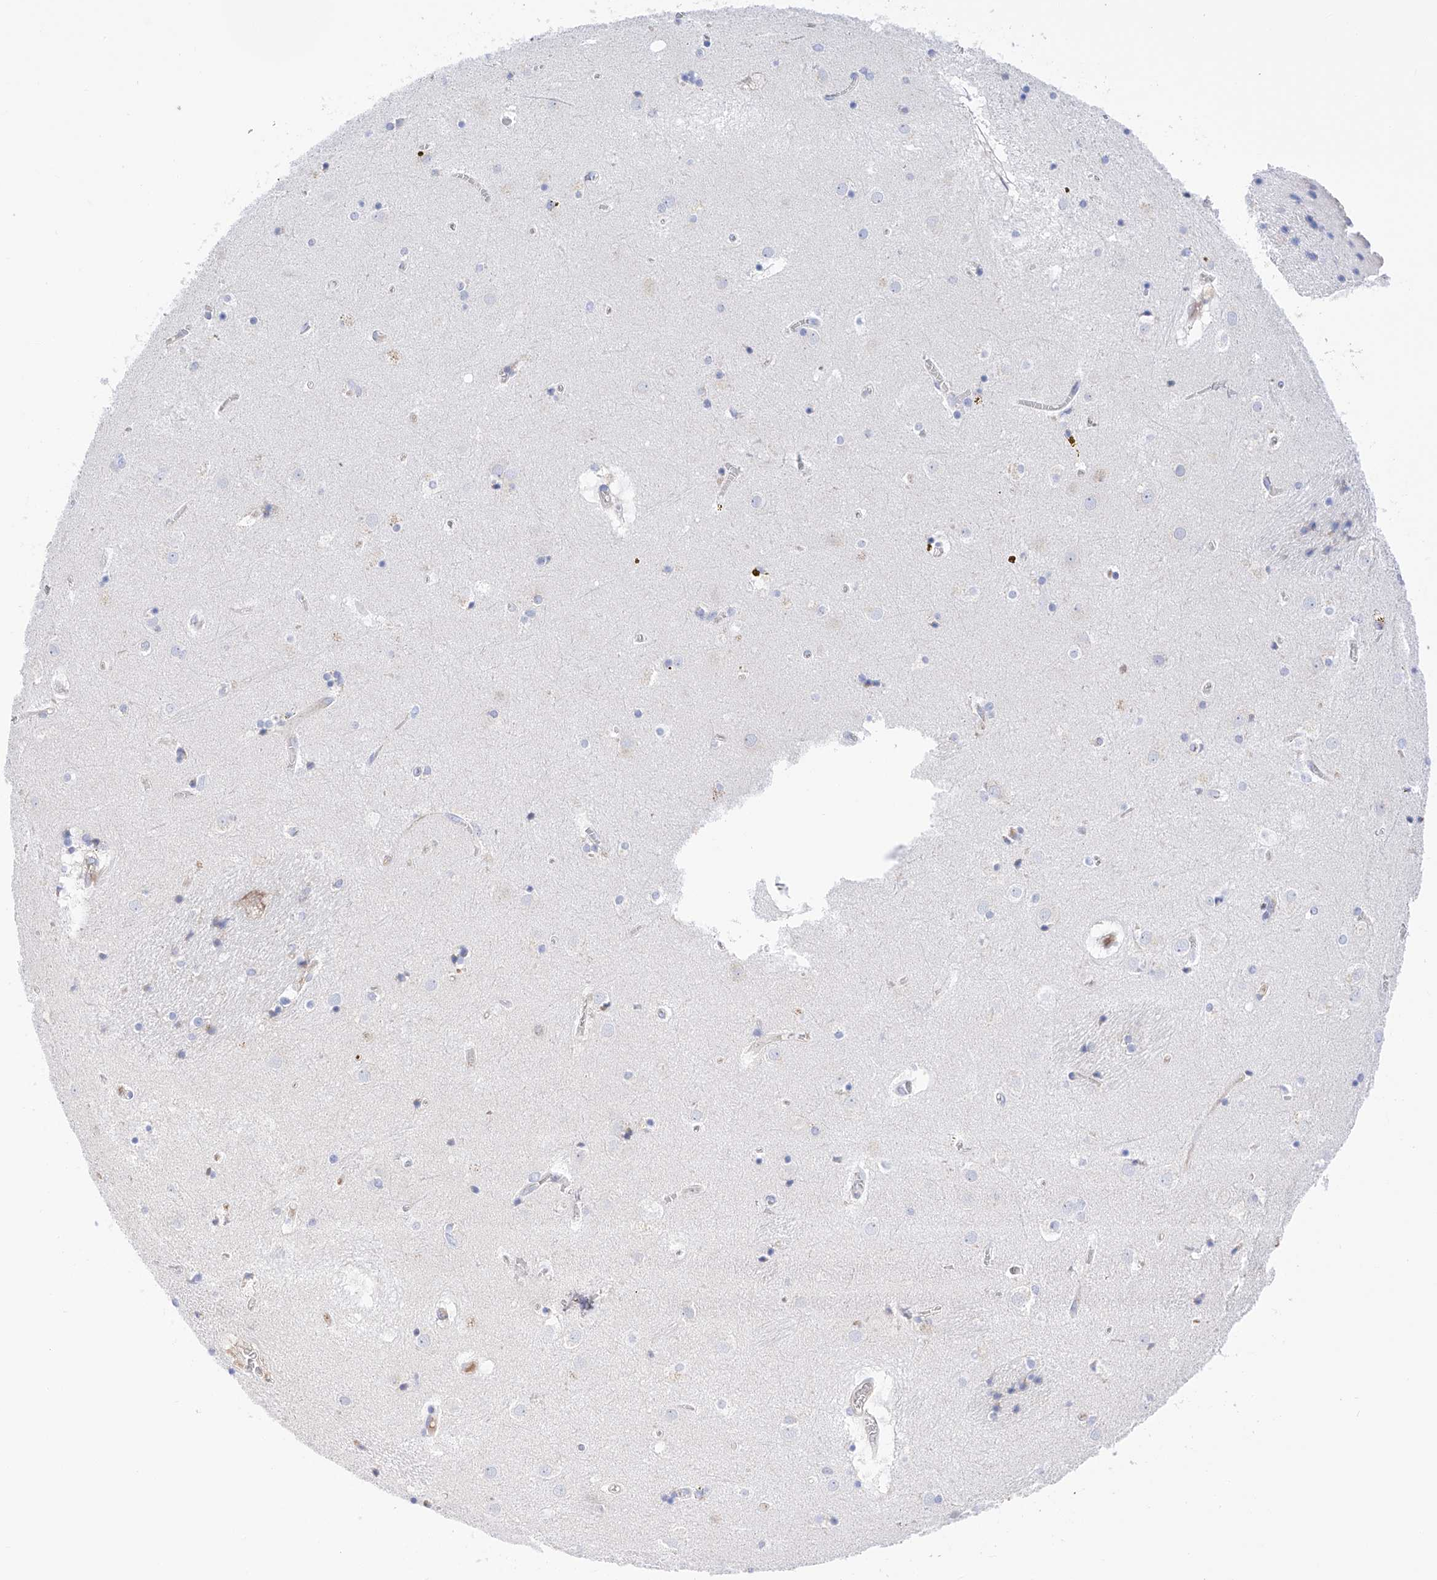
{"staining": {"intensity": "negative", "quantity": "none", "location": "none"}, "tissue": "caudate", "cell_type": "Glial cells", "image_type": "normal", "snomed": [{"axis": "morphology", "description": "Normal tissue, NOS"}, {"axis": "topography", "description": "Lateral ventricle wall"}], "caption": "Caudate was stained to show a protein in brown. There is no significant positivity in glial cells. Brightfield microscopy of immunohistochemistry stained with DAB (brown) and hematoxylin (blue), captured at high magnification.", "gene": "PDIA5", "patient": {"sex": "male", "age": 70}}